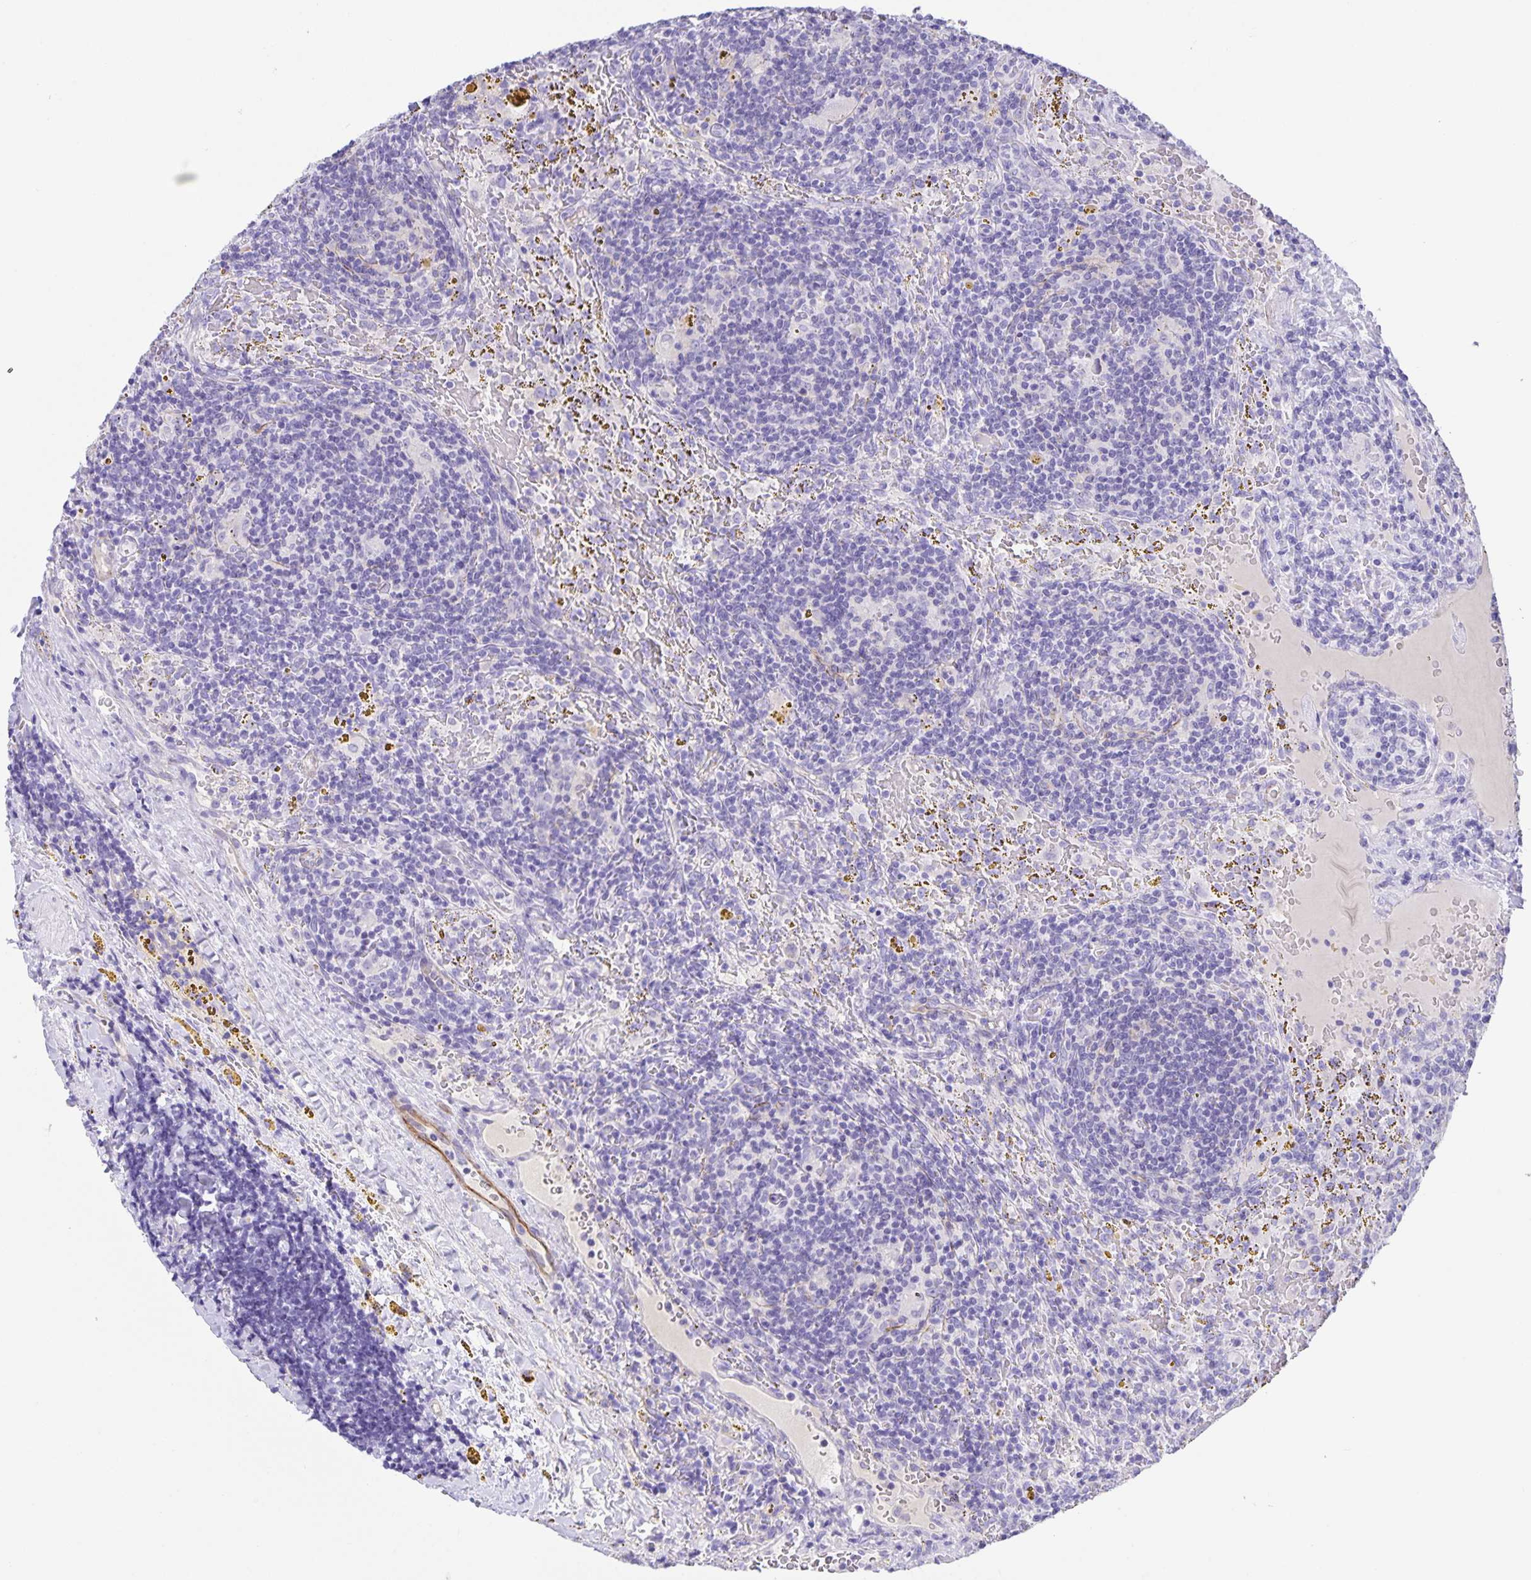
{"staining": {"intensity": "negative", "quantity": "none", "location": "none"}, "tissue": "lymphoma", "cell_type": "Tumor cells", "image_type": "cancer", "snomed": [{"axis": "morphology", "description": "Malignant lymphoma, non-Hodgkin's type, Low grade"}, {"axis": "topography", "description": "Spleen"}], "caption": "This is a photomicrograph of immunohistochemistry staining of lymphoma, which shows no expression in tumor cells.", "gene": "UBQLN3", "patient": {"sex": "female", "age": 70}}